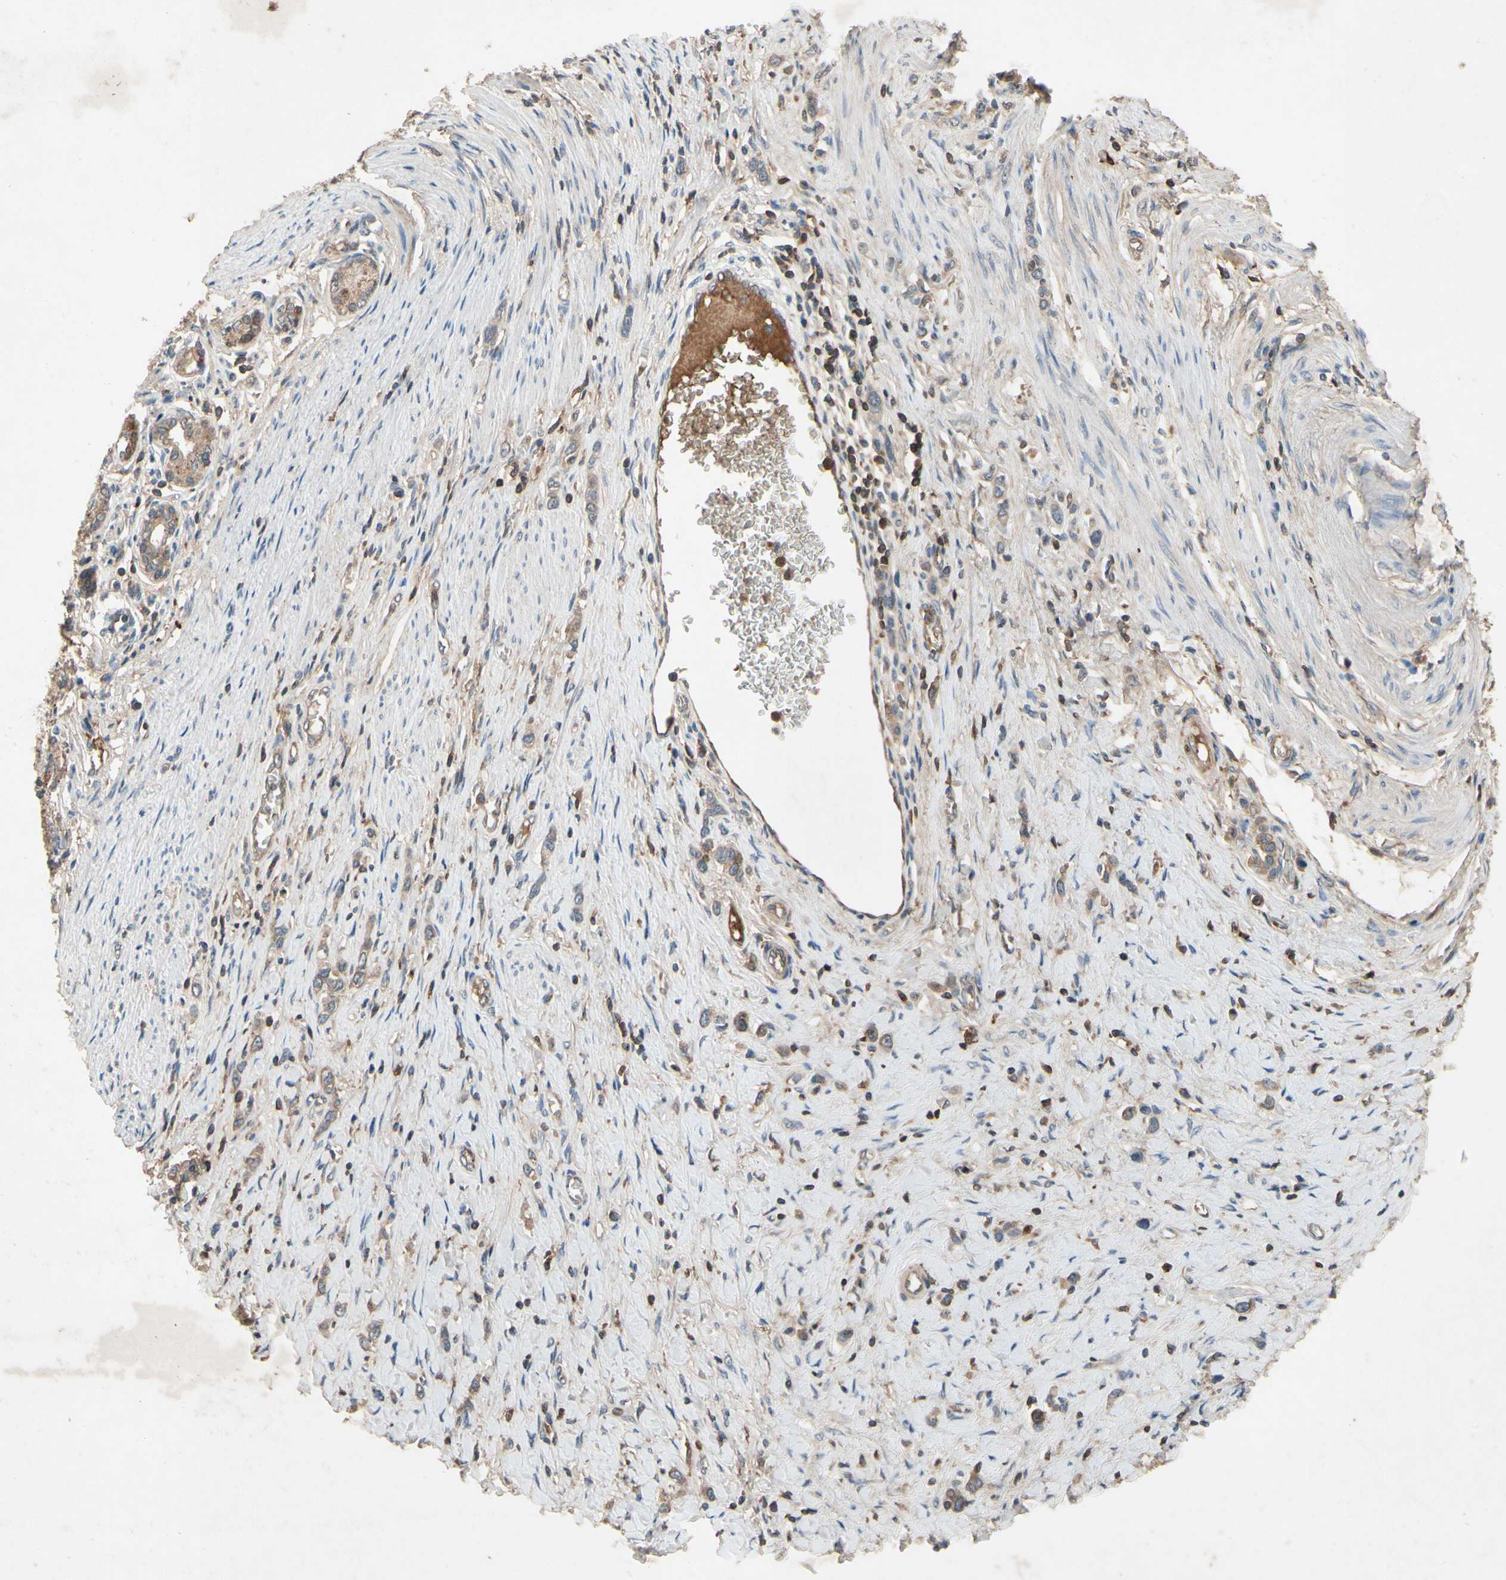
{"staining": {"intensity": "weak", "quantity": ">75%", "location": "cytoplasmic/membranous"}, "tissue": "stomach cancer", "cell_type": "Tumor cells", "image_type": "cancer", "snomed": [{"axis": "morphology", "description": "Normal tissue, NOS"}, {"axis": "morphology", "description": "Adenocarcinoma, NOS"}, {"axis": "topography", "description": "Stomach, upper"}, {"axis": "topography", "description": "Stomach"}], "caption": "Tumor cells show low levels of weak cytoplasmic/membranous expression in approximately >75% of cells in adenocarcinoma (stomach).", "gene": "IL1RL1", "patient": {"sex": "female", "age": 65}}